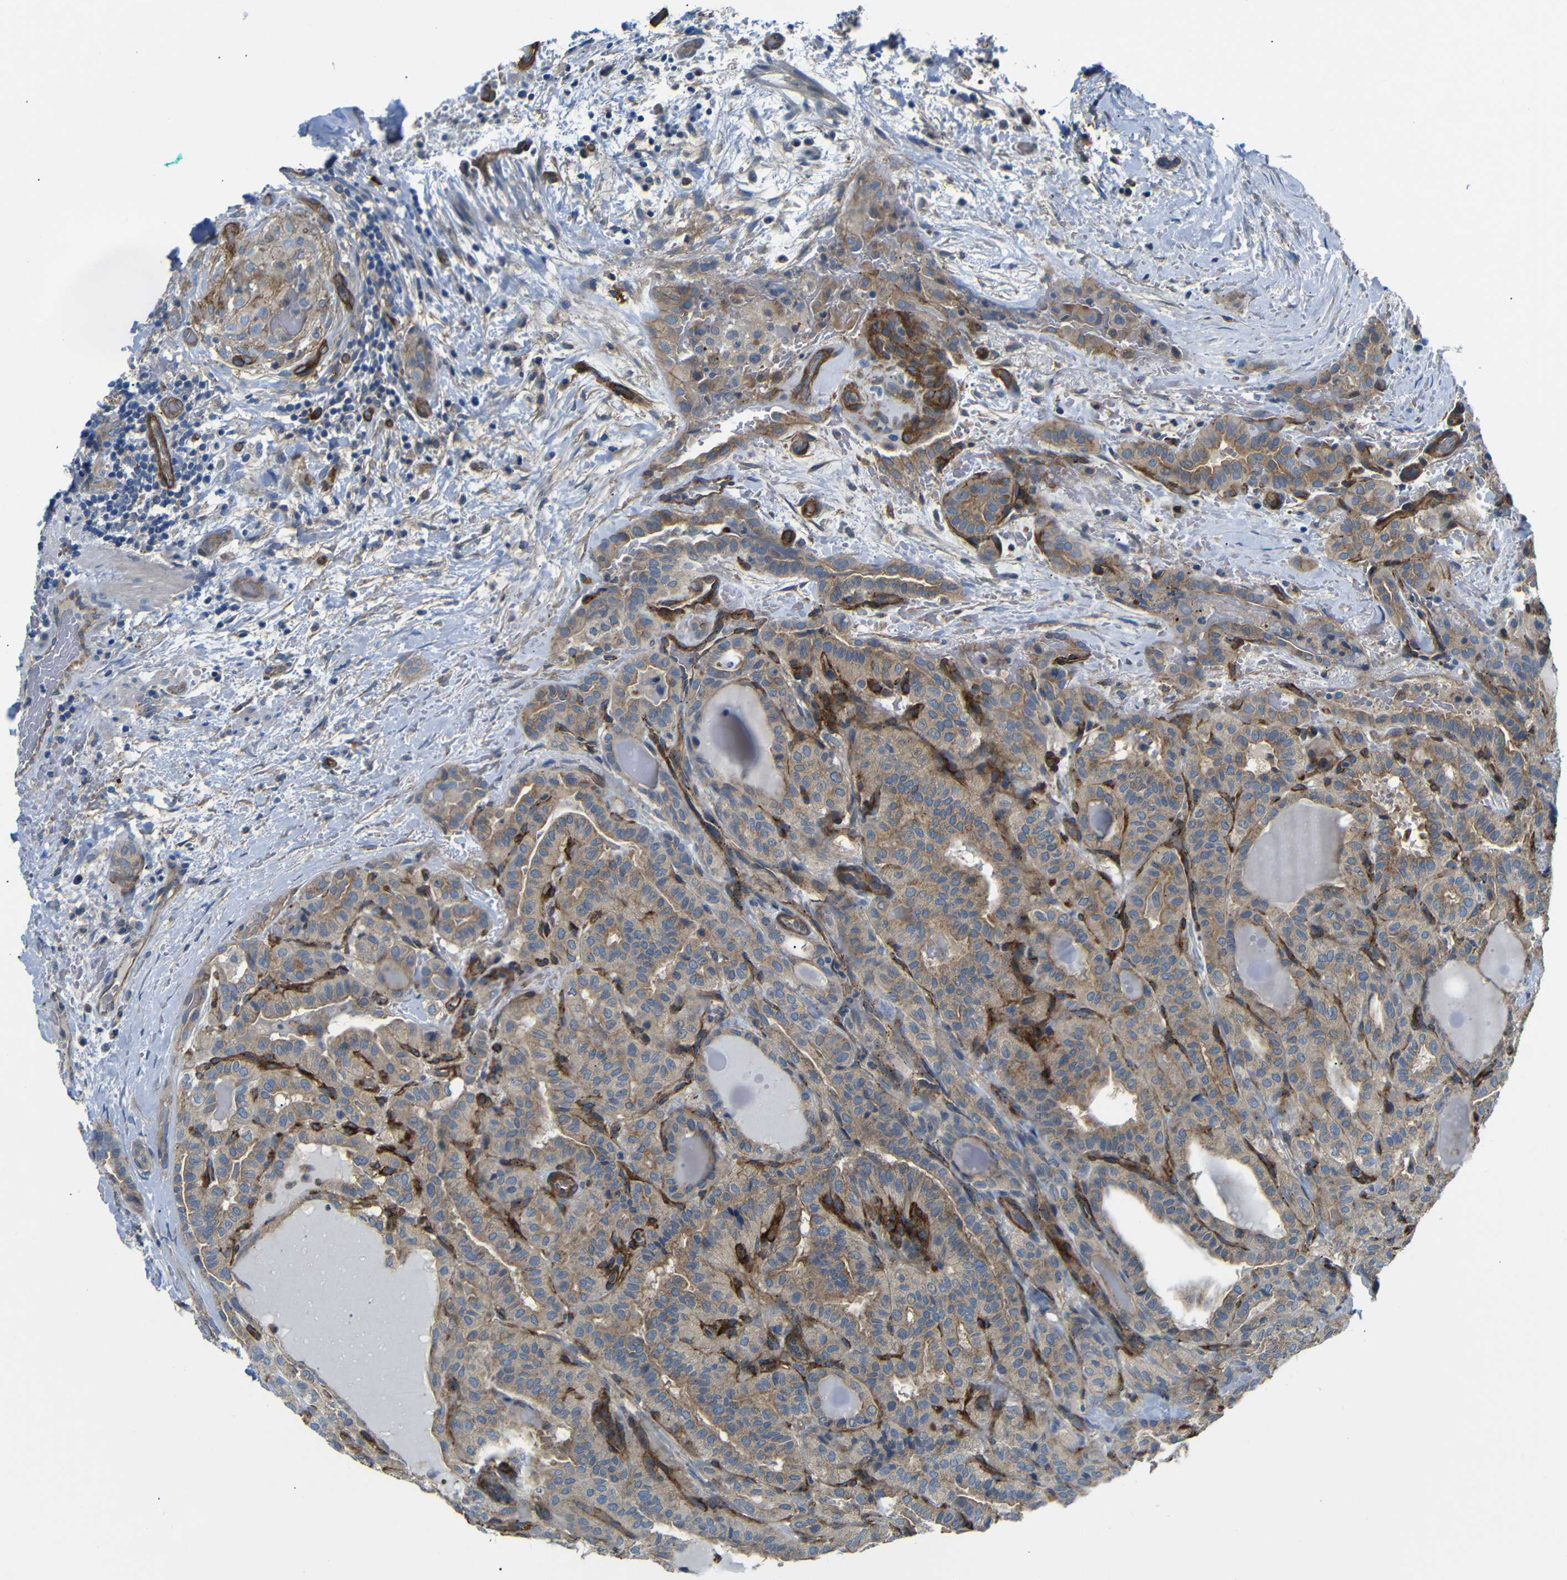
{"staining": {"intensity": "weak", "quantity": ">75%", "location": "cytoplasmic/membranous"}, "tissue": "thyroid cancer", "cell_type": "Tumor cells", "image_type": "cancer", "snomed": [{"axis": "morphology", "description": "Papillary adenocarcinoma, NOS"}, {"axis": "topography", "description": "Thyroid gland"}], "caption": "The immunohistochemical stain labels weak cytoplasmic/membranous expression in tumor cells of thyroid cancer (papillary adenocarcinoma) tissue.", "gene": "MYO1B", "patient": {"sex": "male", "age": 77}}